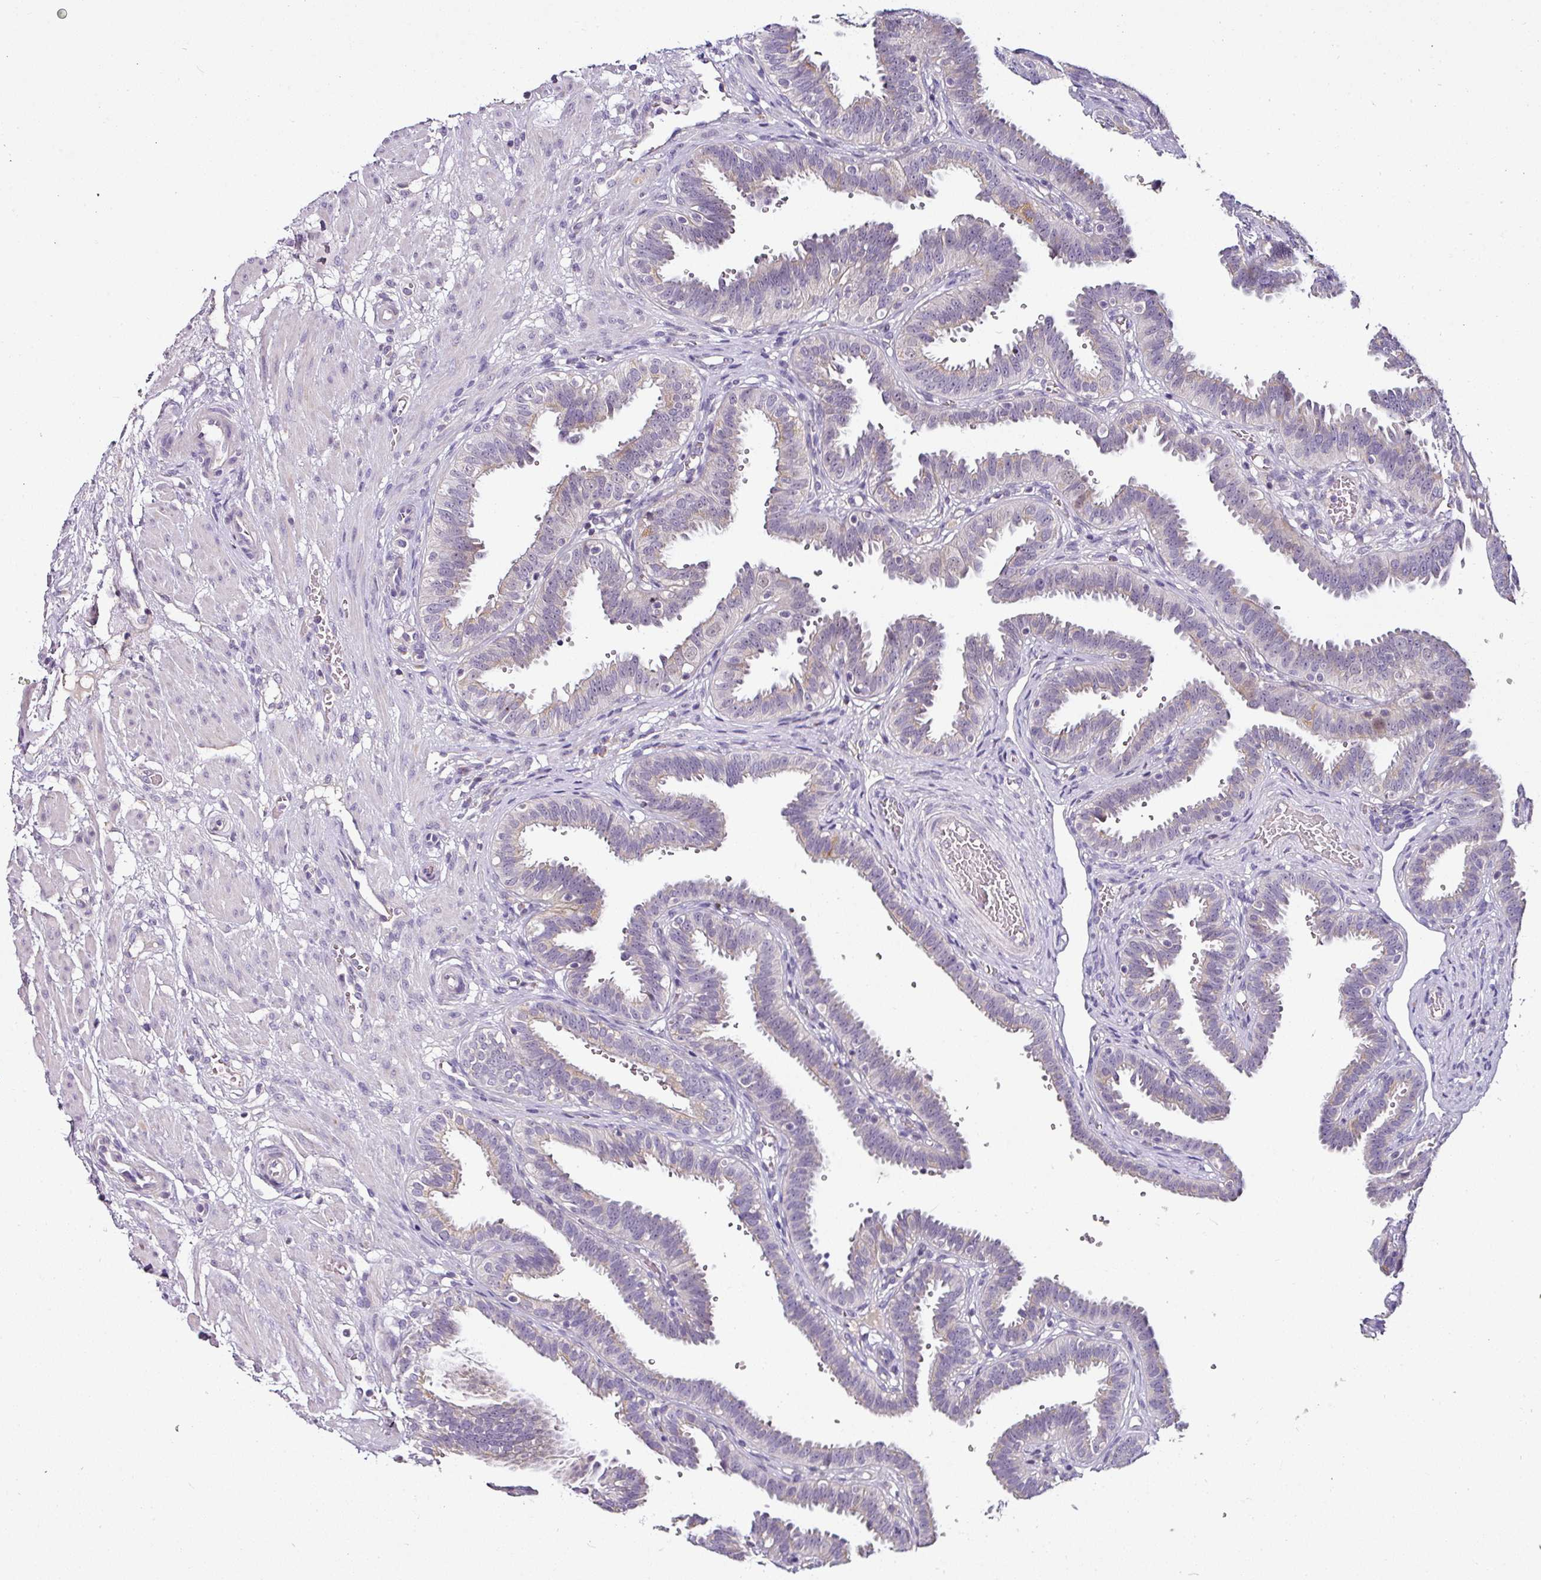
{"staining": {"intensity": "weak", "quantity": "25%-75%", "location": "cytoplasmic/membranous"}, "tissue": "fallopian tube", "cell_type": "Glandular cells", "image_type": "normal", "snomed": [{"axis": "morphology", "description": "Normal tissue, NOS"}, {"axis": "topography", "description": "Fallopian tube"}], "caption": "Immunohistochemistry (IHC) photomicrograph of unremarkable fallopian tube: fallopian tube stained using immunohistochemistry exhibits low levels of weak protein expression localized specifically in the cytoplasmic/membranous of glandular cells, appearing as a cytoplasmic/membranous brown color.", "gene": "NAPSA", "patient": {"sex": "female", "age": 37}}